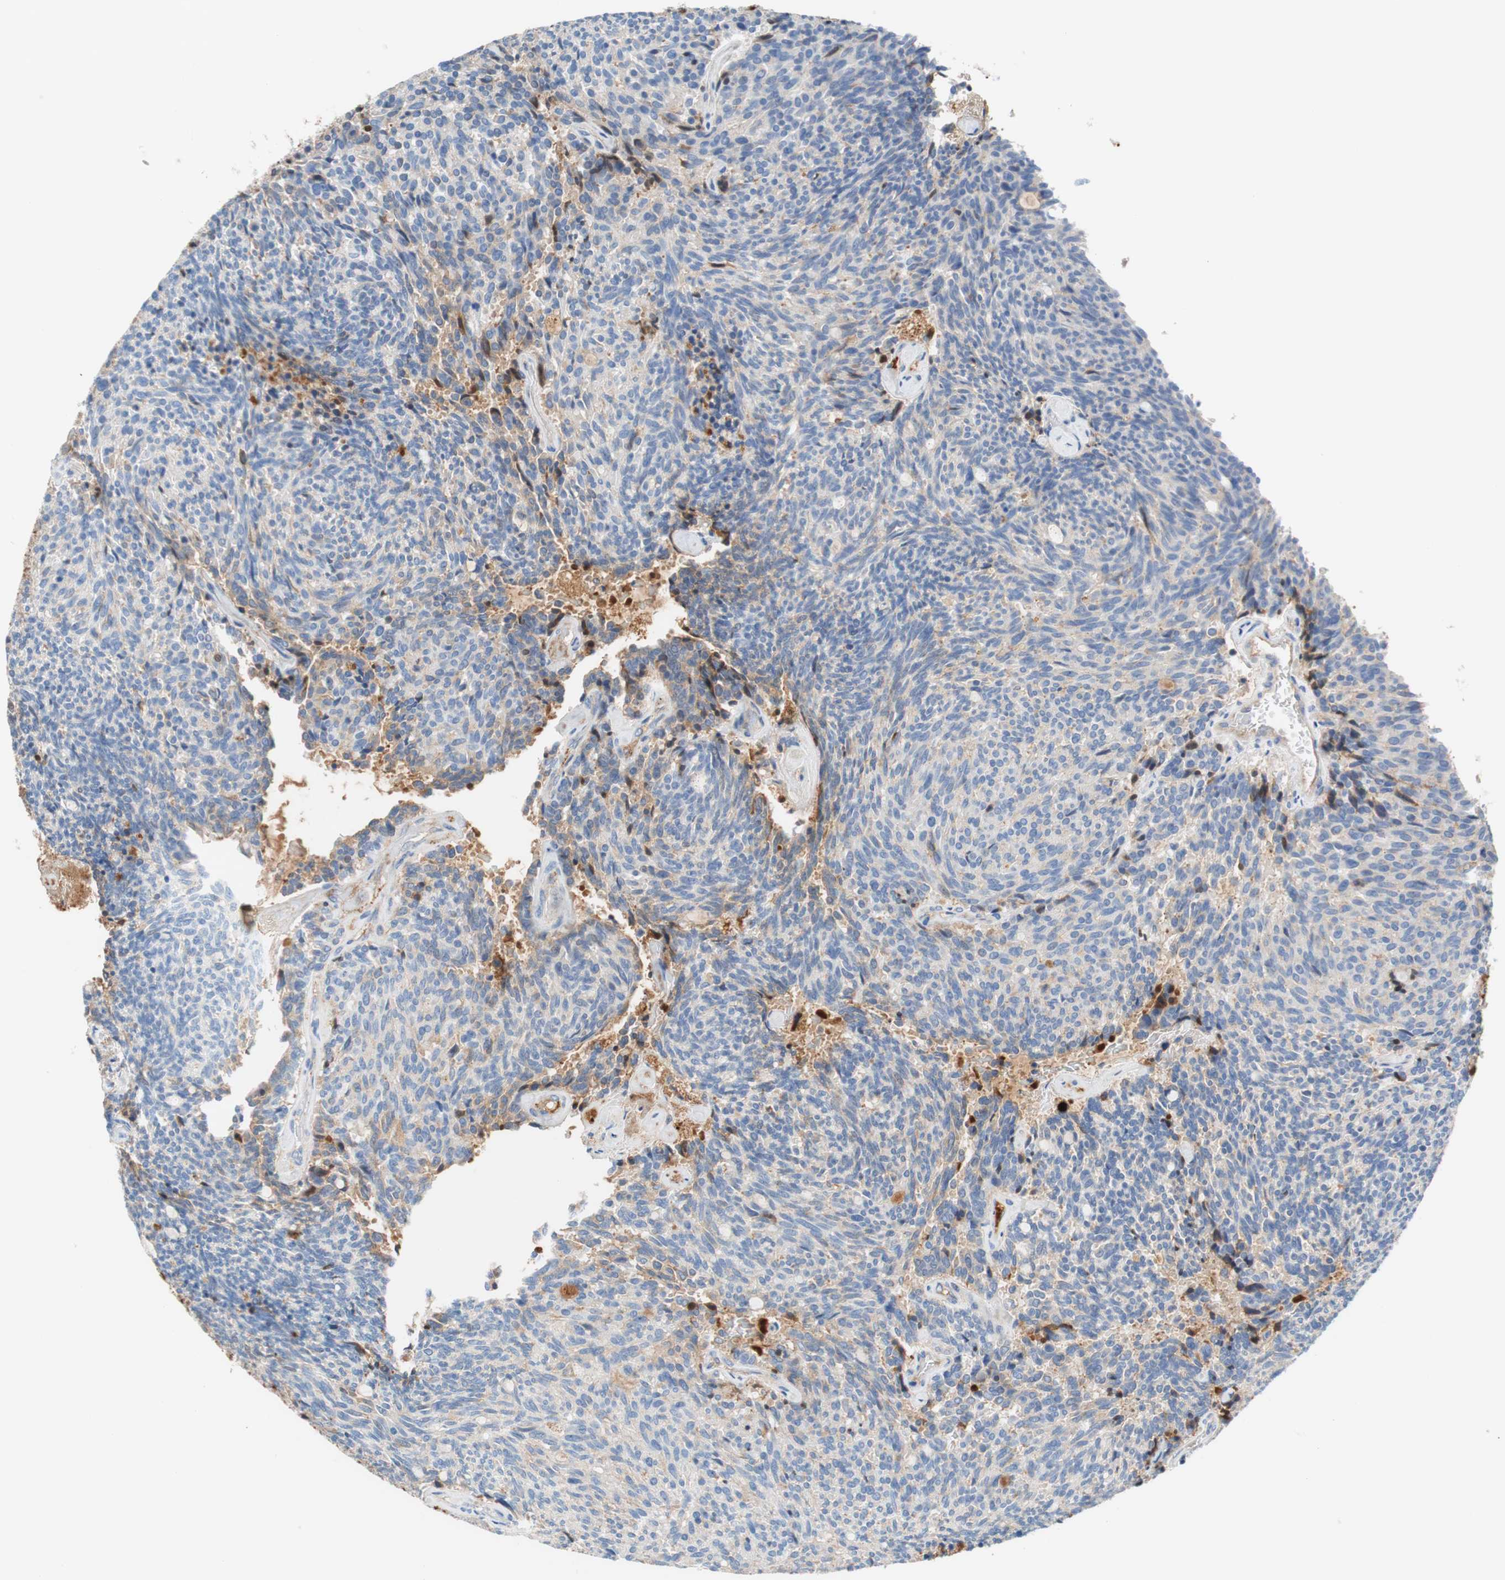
{"staining": {"intensity": "negative", "quantity": "none", "location": "none"}, "tissue": "carcinoid", "cell_type": "Tumor cells", "image_type": "cancer", "snomed": [{"axis": "morphology", "description": "Carcinoid, malignant, NOS"}, {"axis": "topography", "description": "Pancreas"}], "caption": "A high-resolution photomicrograph shows immunohistochemistry staining of malignant carcinoid, which displays no significant expression in tumor cells.", "gene": "RBP4", "patient": {"sex": "female", "age": 54}}